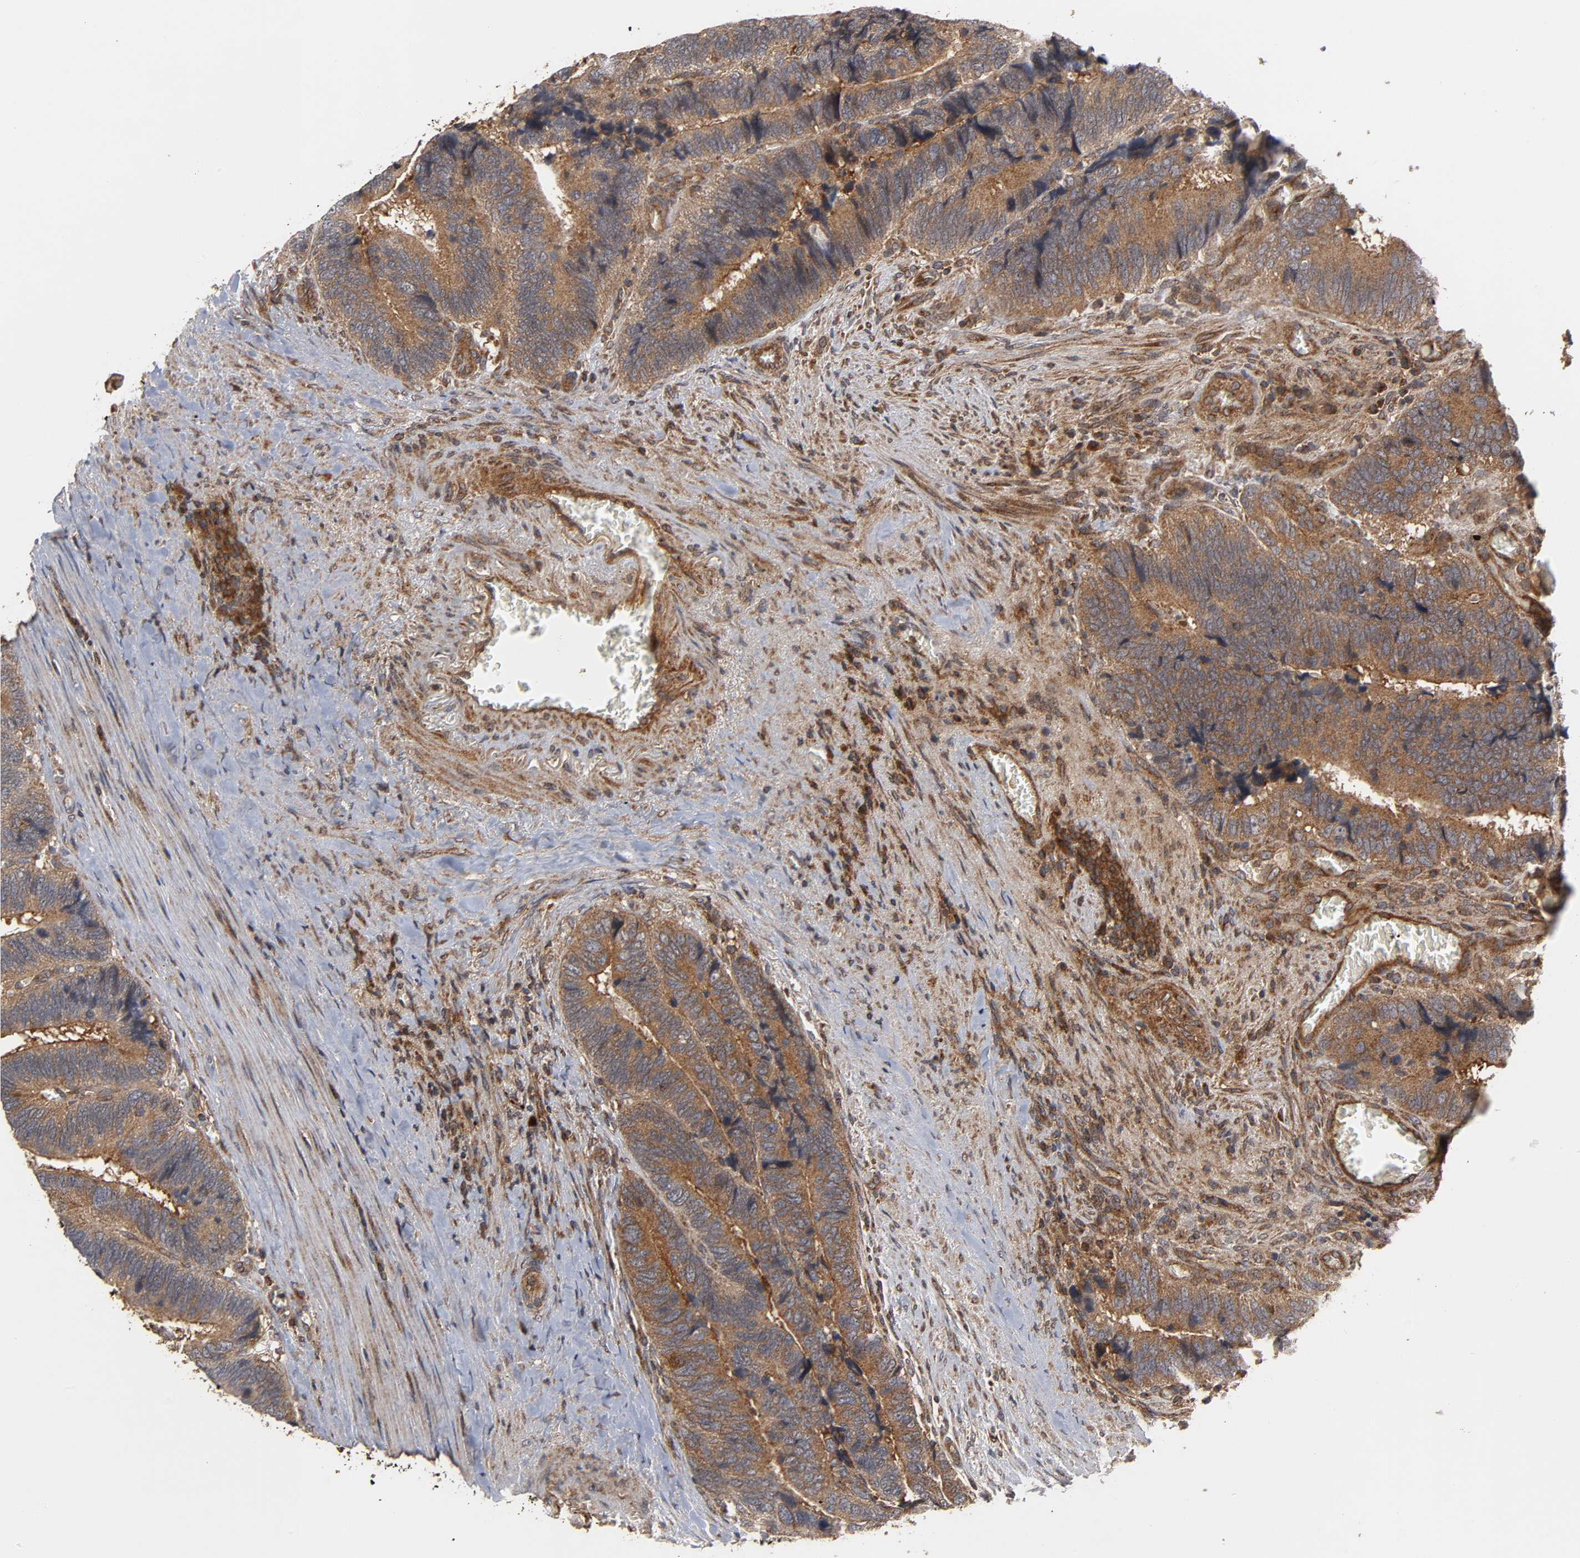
{"staining": {"intensity": "moderate", "quantity": ">75%", "location": "cytoplasmic/membranous"}, "tissue": "colorectal cancer", "cell_type": "Tumor cells", "image_type": "cancer", "snomed": [{"axis": "morphology", "description": "Adenocarcinoma, NOS"}, {"axis": "topography", "description": "Colon"}], "caption": "Immunohistochemical staining of human adenocarcinoma (colorectal) exhibits medium levels of moderate cytoplasmic/membranous positivity in about >75% of tumor cells. (Brightfield microscopy of DAB IHC at high magnification).", "gene": "IKBKB", "patient": {"sex": "male", "age": 72}}